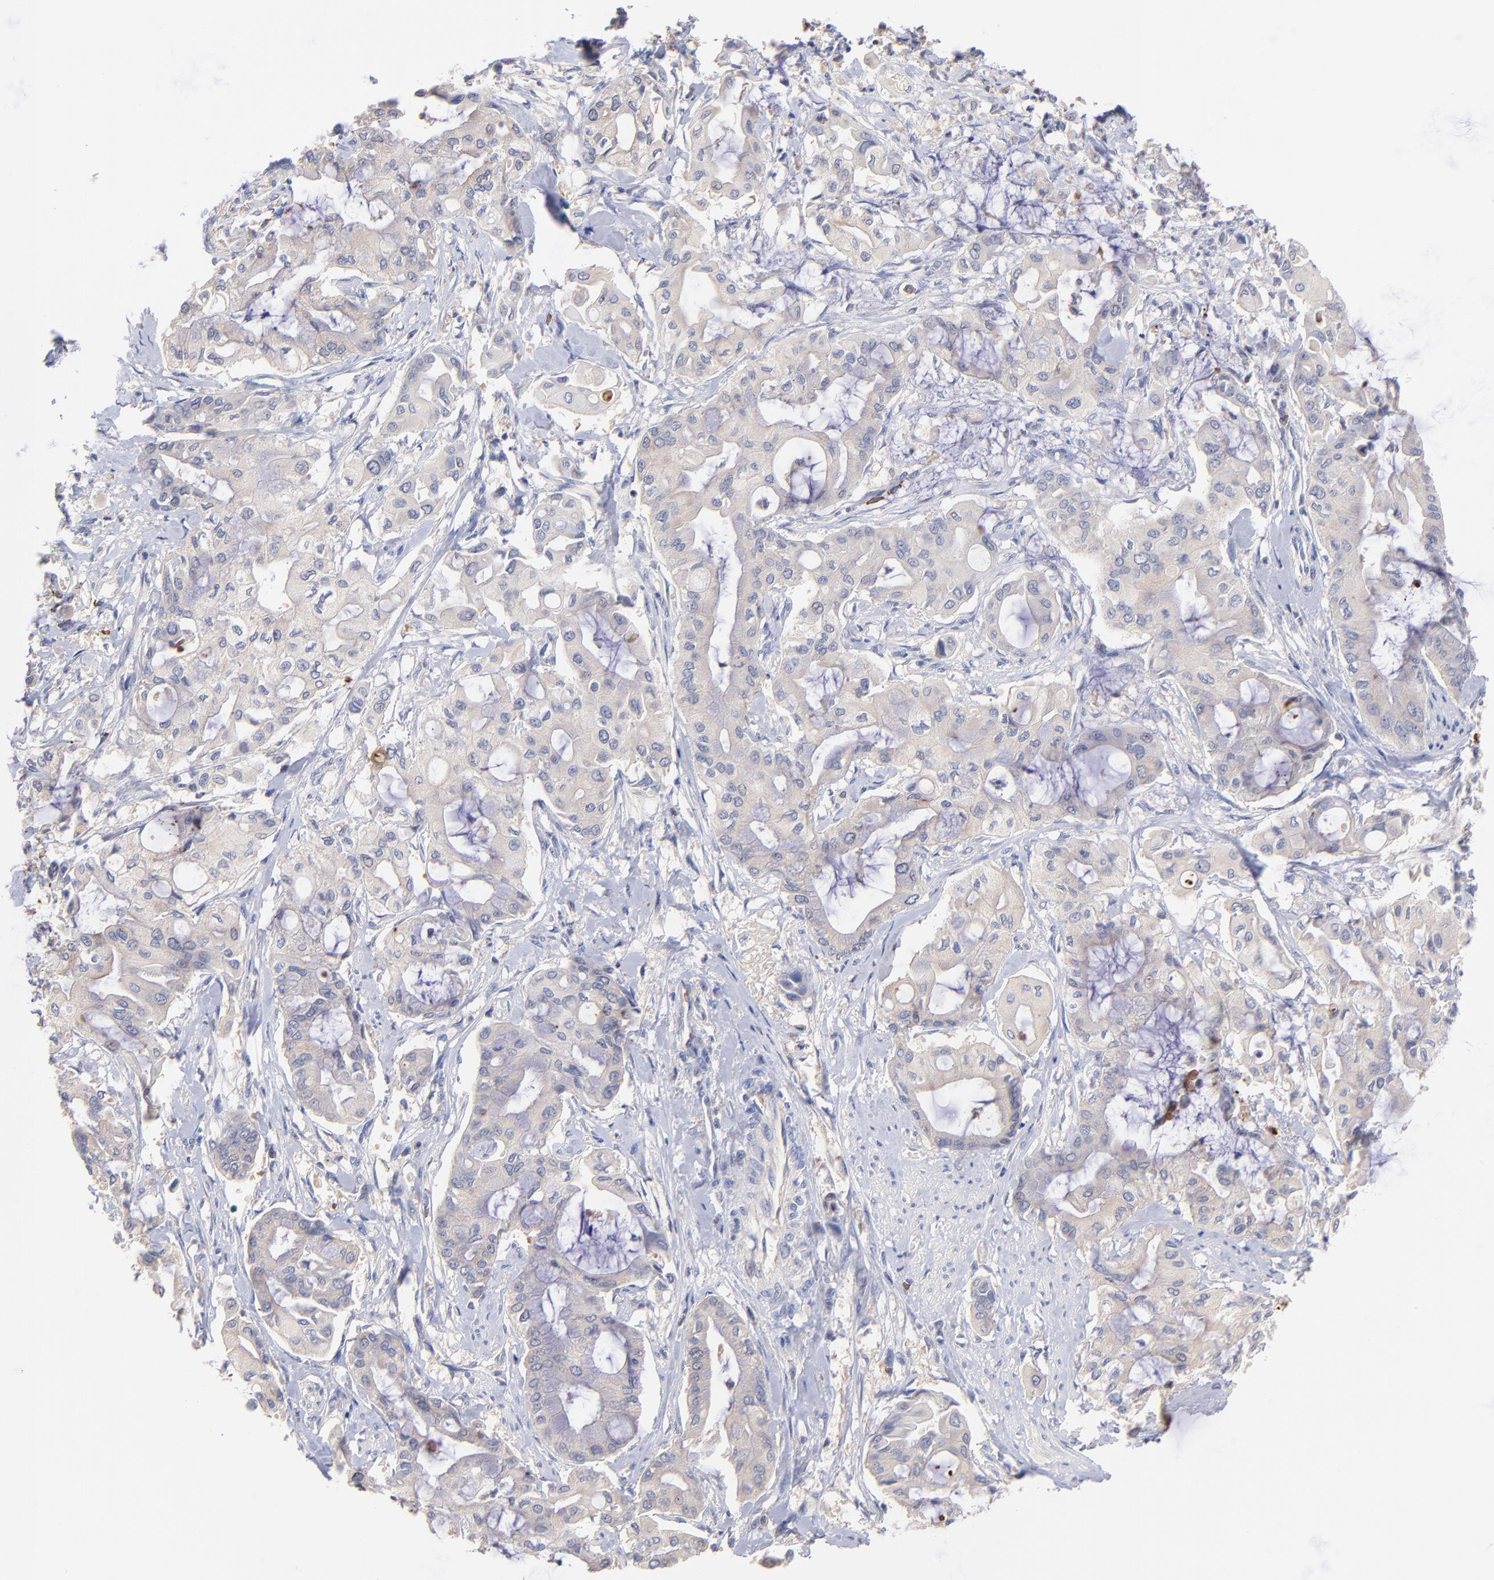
{"staining": {"intensity": "weak", "quantity": "<25%", "location": "cytoplasmic/membranous"}, "tissue": "pancreatic cancer", "cell_type": "Tumor cells", "image_type": "cancer", "snomed": [{"axis": "morphology", "description": "Adenocarcinoma, NOS"}, {"axis": "morphology", "description": "Adenocarcinoma, metastatic, NOS"}, {"axis": "topography", "description": "Lymph node"}, {"axis": "topography", "description": "Pancreas"}, {"axis": "topography", "description": "Duodenum"}], "caption": "Tumor cells are negative for brown protein staining in pancreatic adenocarcinoma.", "gene": "KREMEN2", "patient": {"sex": "female", "age": 64}}